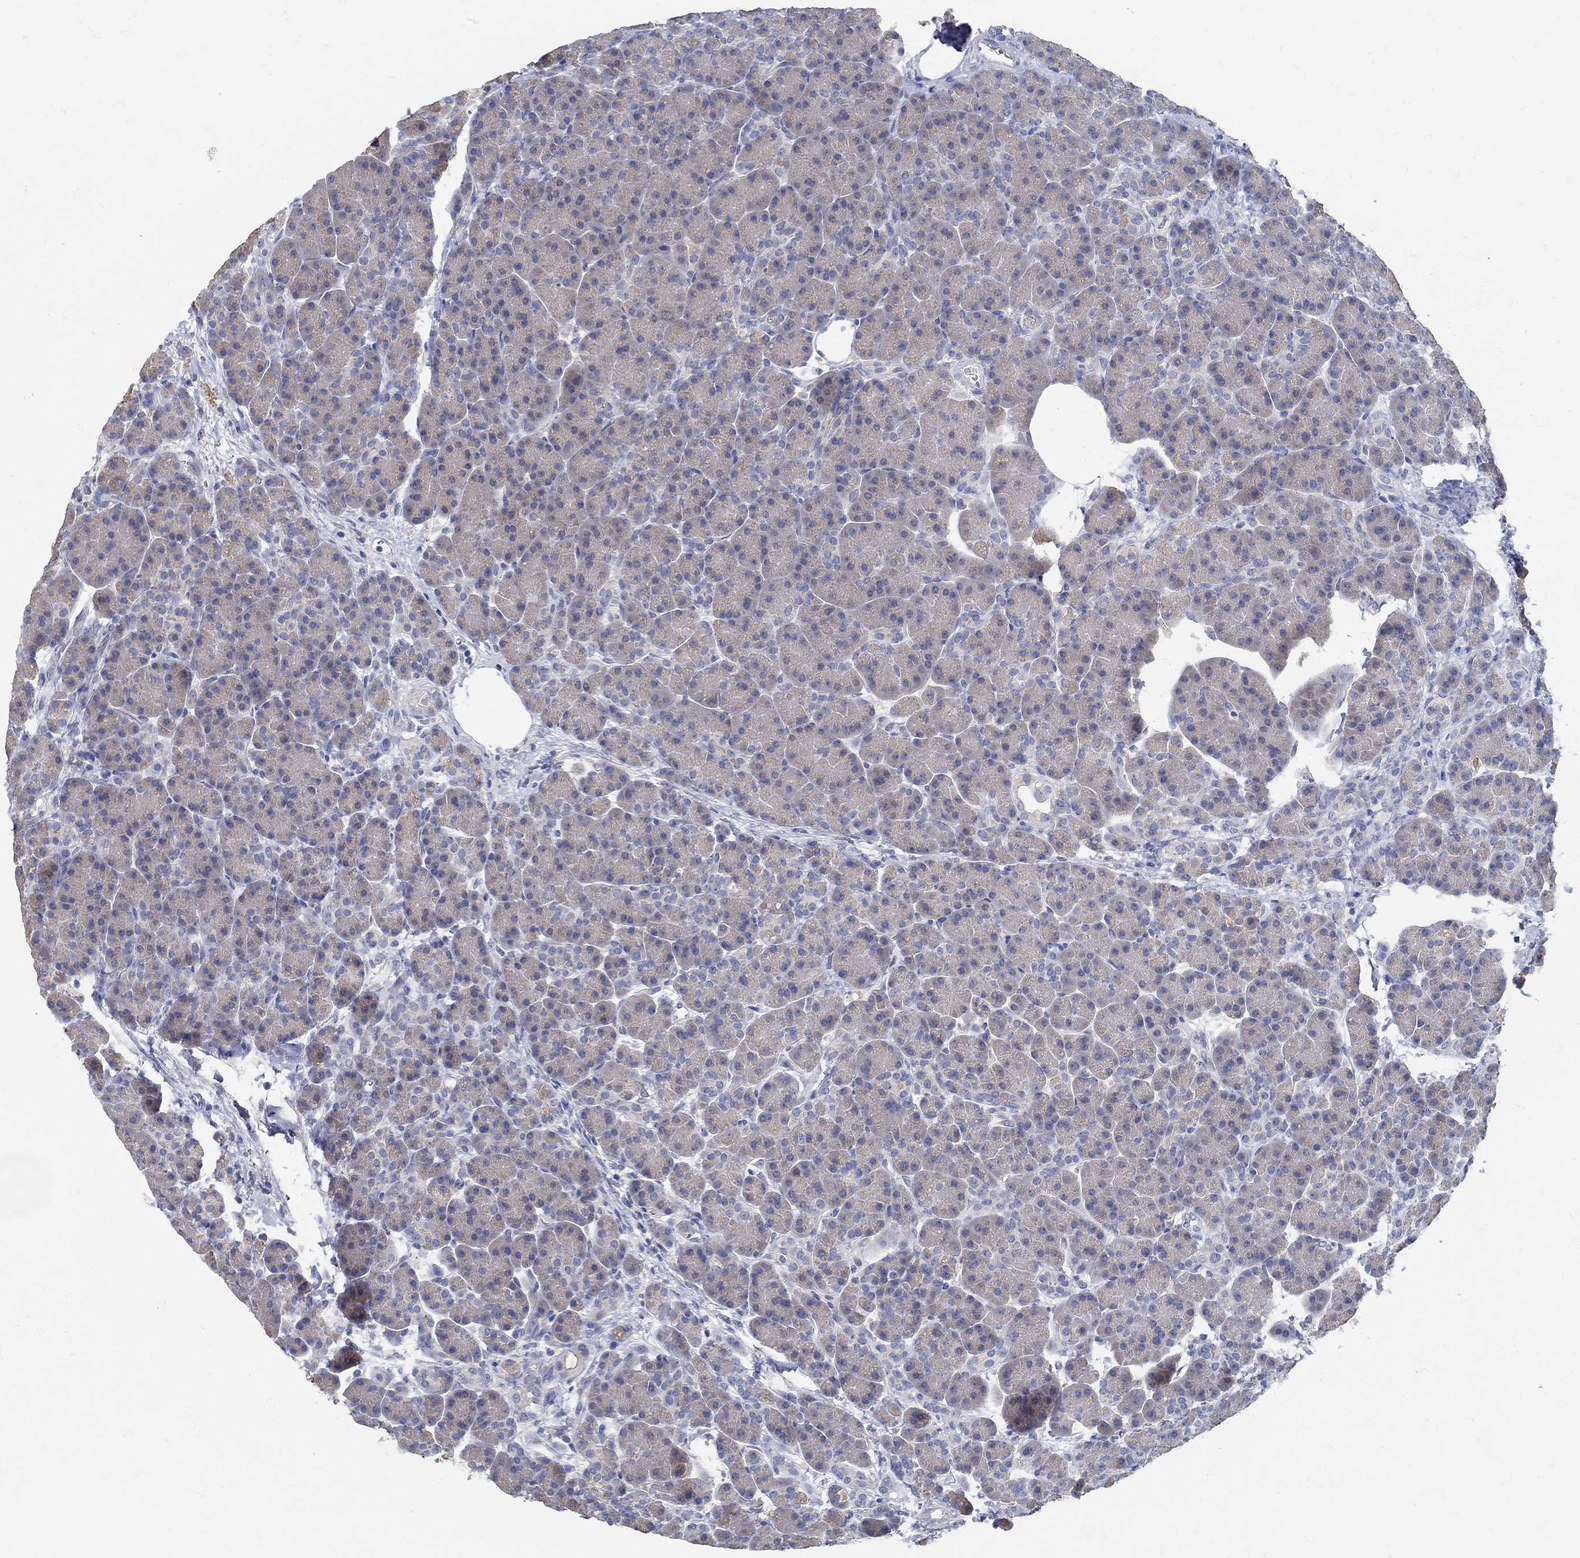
{"staining": {"intensity": "negative", "quantity": "none", "location": "none"}, "tissue": "pancreas", "cell_type": "Exocrine glandular cells", "image_type": "normal", "snomed": [{"axis": "morphology", "description": "Normal tissue, NOS"}, {"axis": "topography", "description": "Pancreas"}], "caption": "This photomicrograph is of benign pancreas stained with immunohistochemistry (IHC) to label a protein in brown with the nuclei are counter-stained blue. There is no expression in exocrine glandular cells. (DAB IHC, high magnification).", "gene": "ZFAND4", "patient": {"sex": "female", "age": 63}}